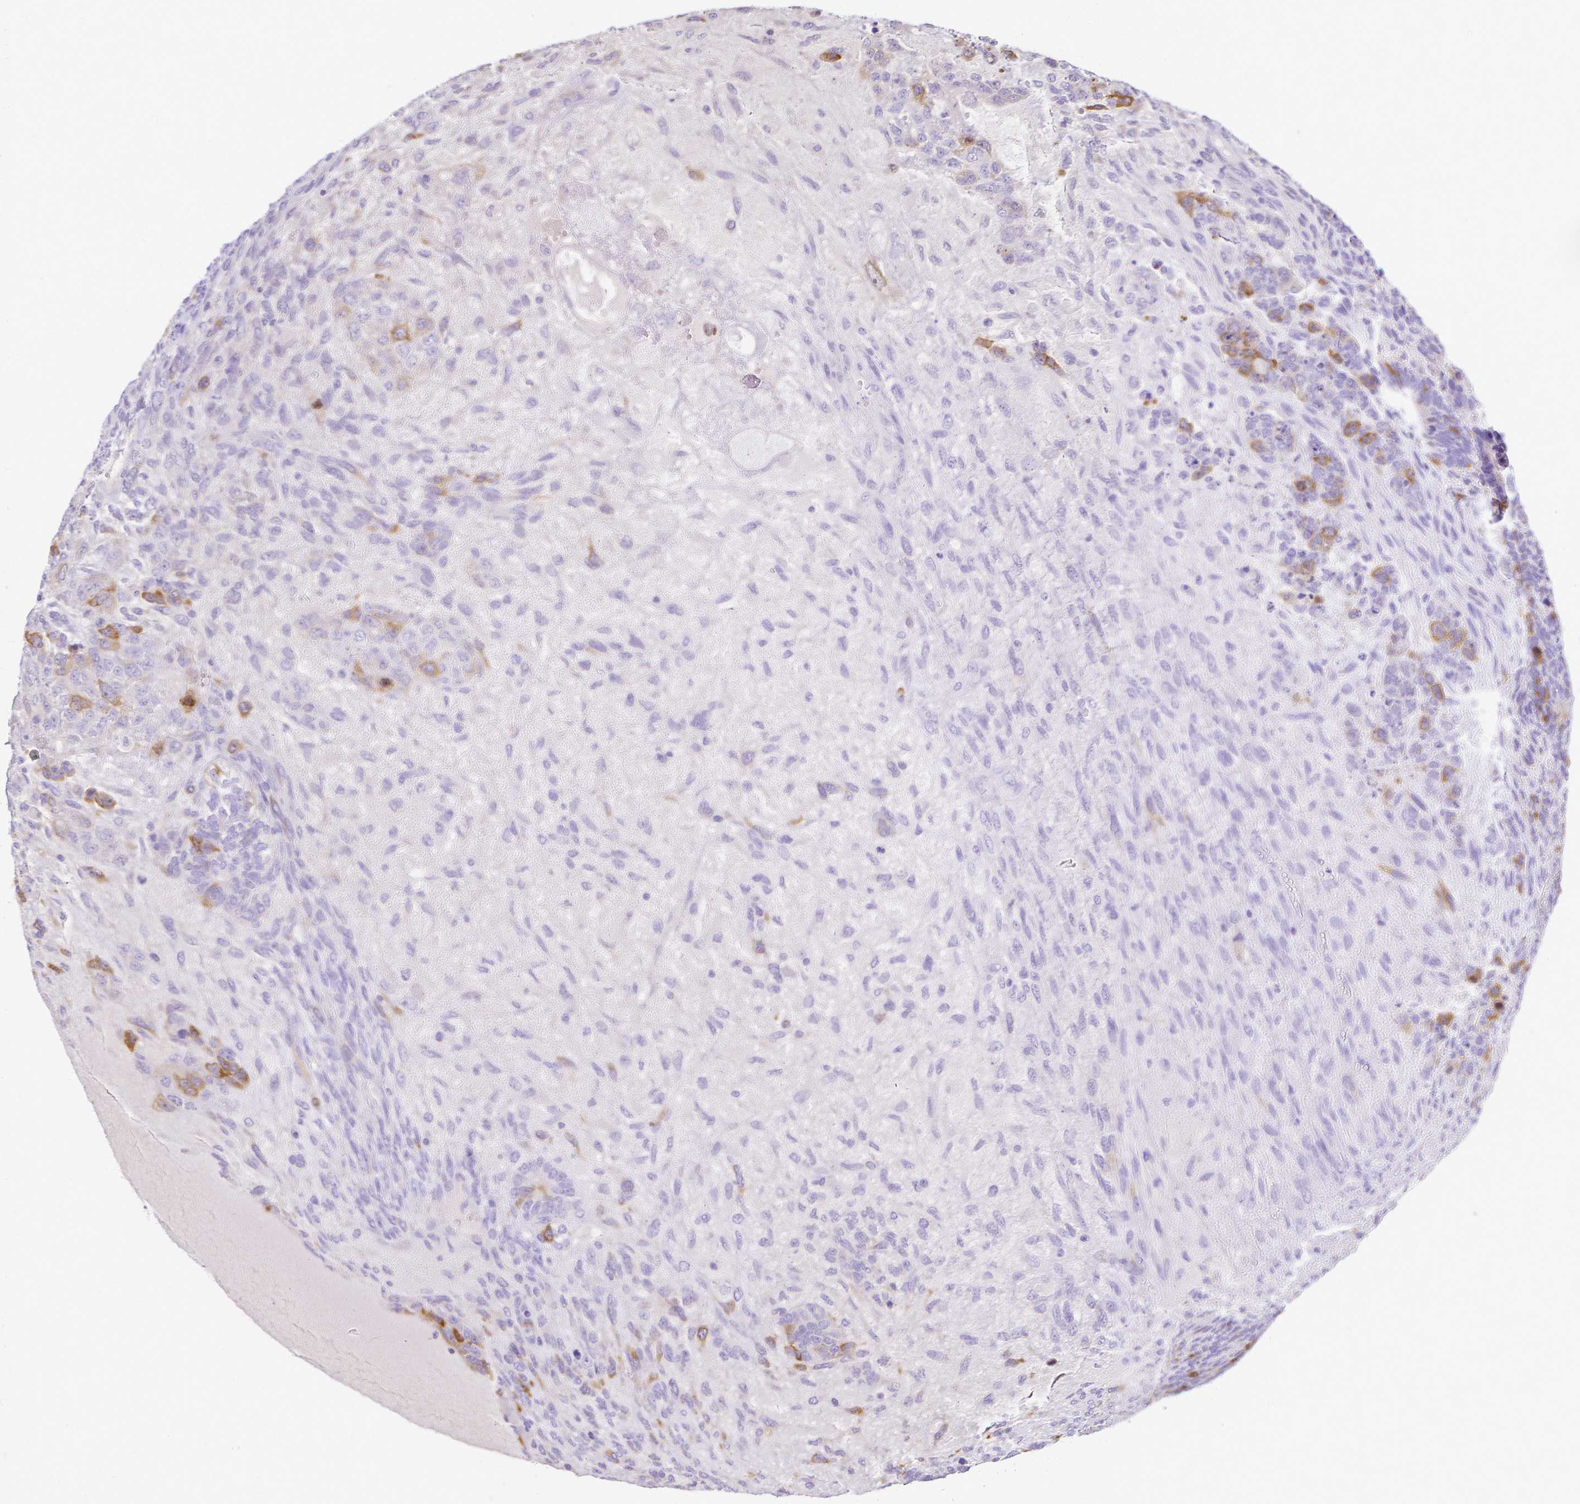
{"staining": {"intensity": "strong", "quantity": "<25%", "location": "cytoplasmic/membranous"}, "tissue": "testis cancer", "cell_type": "Tumor cells", "image_type": "cancer", "snomed": [{"axis": "morphology", "description": "Normal tissue, NOS"}, {"axis": "morphology", "description": "Carcinoma, Embryonal, NOS"}, {"axis": "topography", "description": "Testis"}, {"axis": "topography", "description": "Epididymis"}], "caption": "This image shows immunohistochemistry staining of human testis embryonal carcinoma, with medium strong cytoplasmic/membranous expression in approximately <25% of tumor cells.", "gene": "CCNB1", "patient": {"sex": "male", "age": 23}}